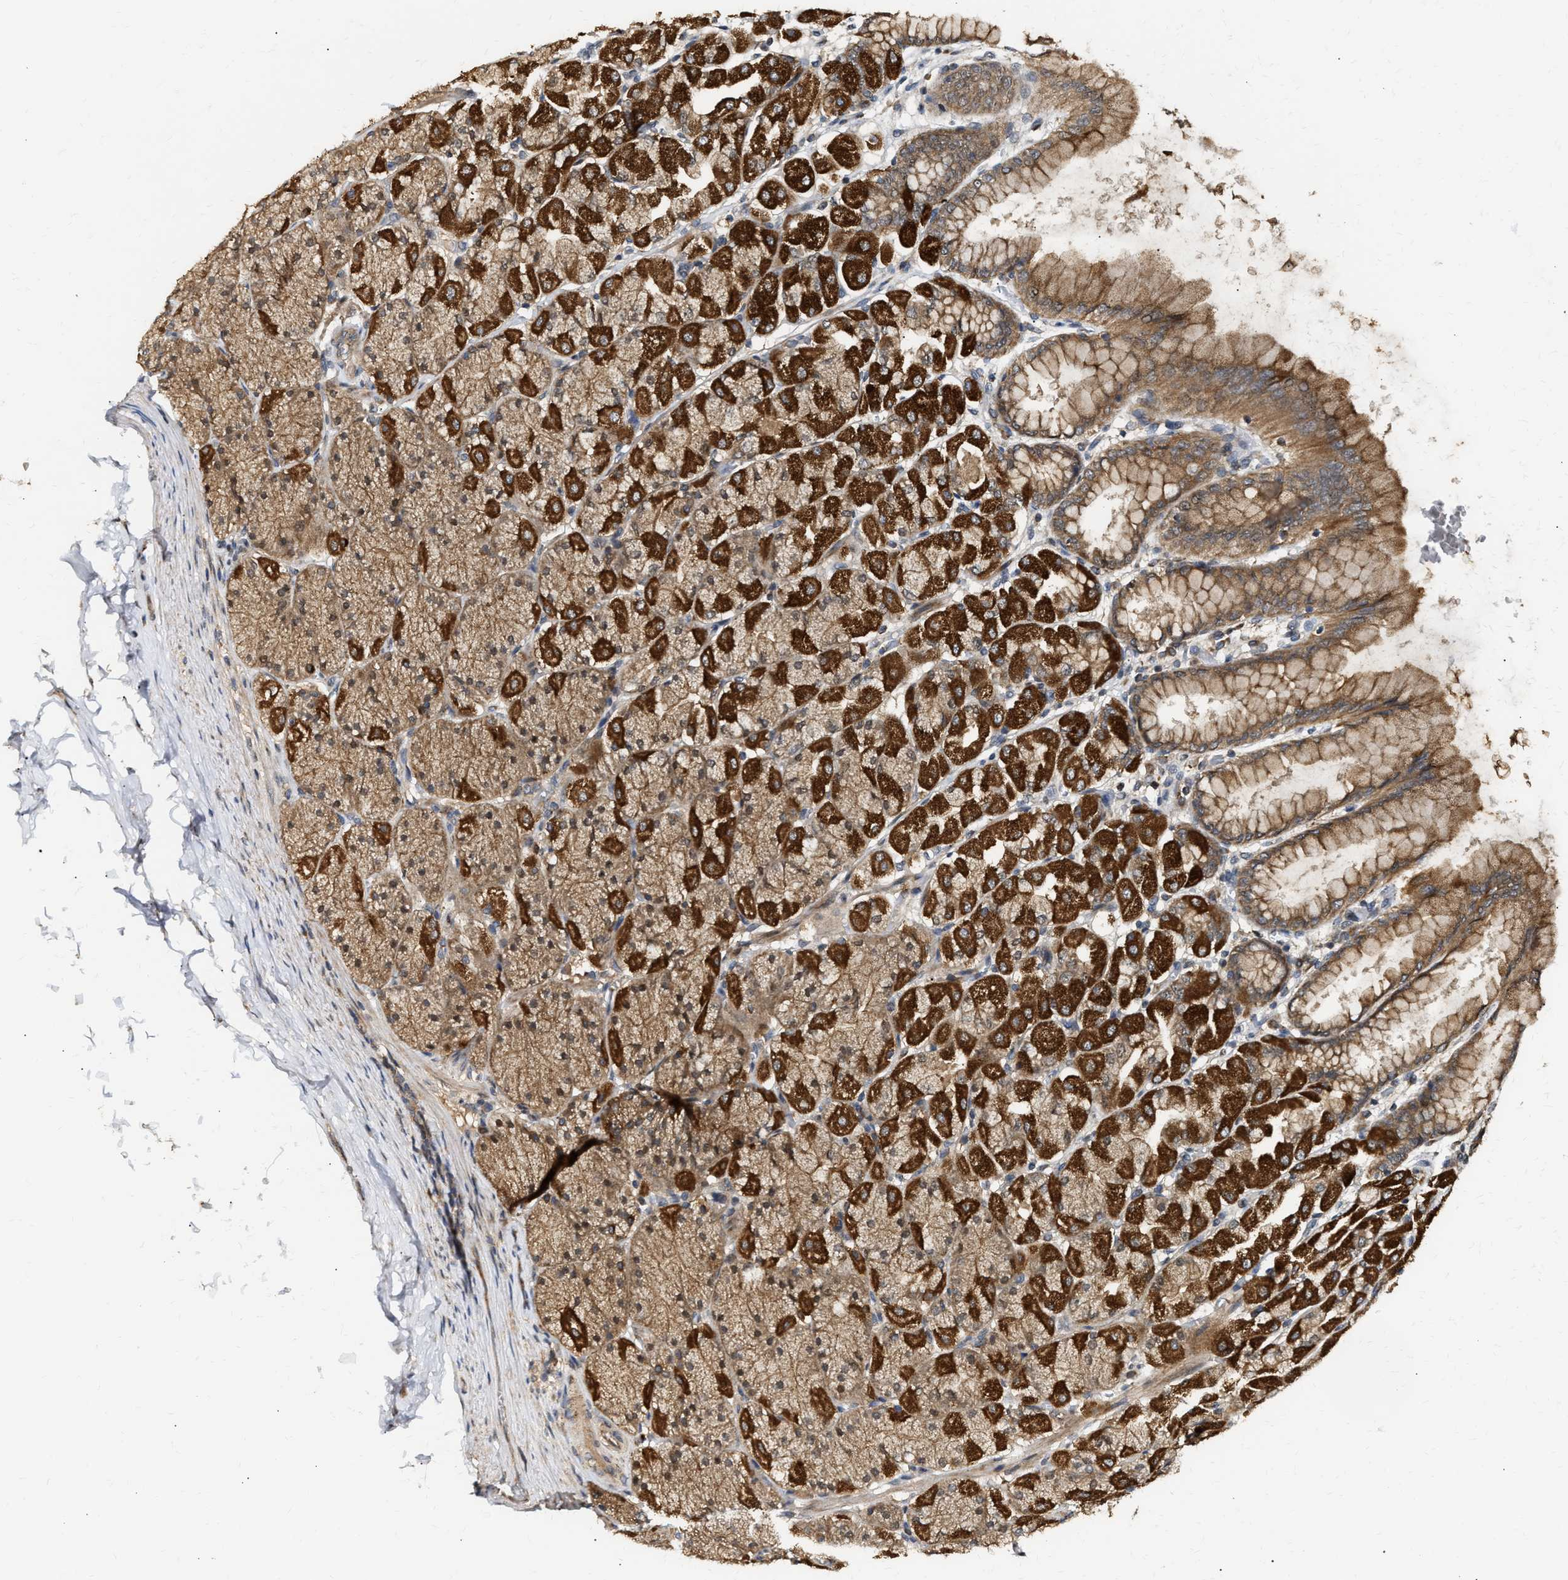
{"staining": {"intensity": "strong", "quantity": ">75%", "location": "cytoplasmic/membranous"}, "tissue": "stomach", "cell_type": "Glandular cells", "image_type": "normal", "snomed": [{"axis": "morphology", "description": "Normal tissue, NOS"}, {"axis": "topography", "description": "Stomach, upper"}], "caption": "The micrograph demonstrates staining of benign stomach, revealing strong cytoplasmic/membranous protein staining (brown color) within glandular cells.", "gene": "EXTL2", "patient": {"sex": "female", "age": 56}}